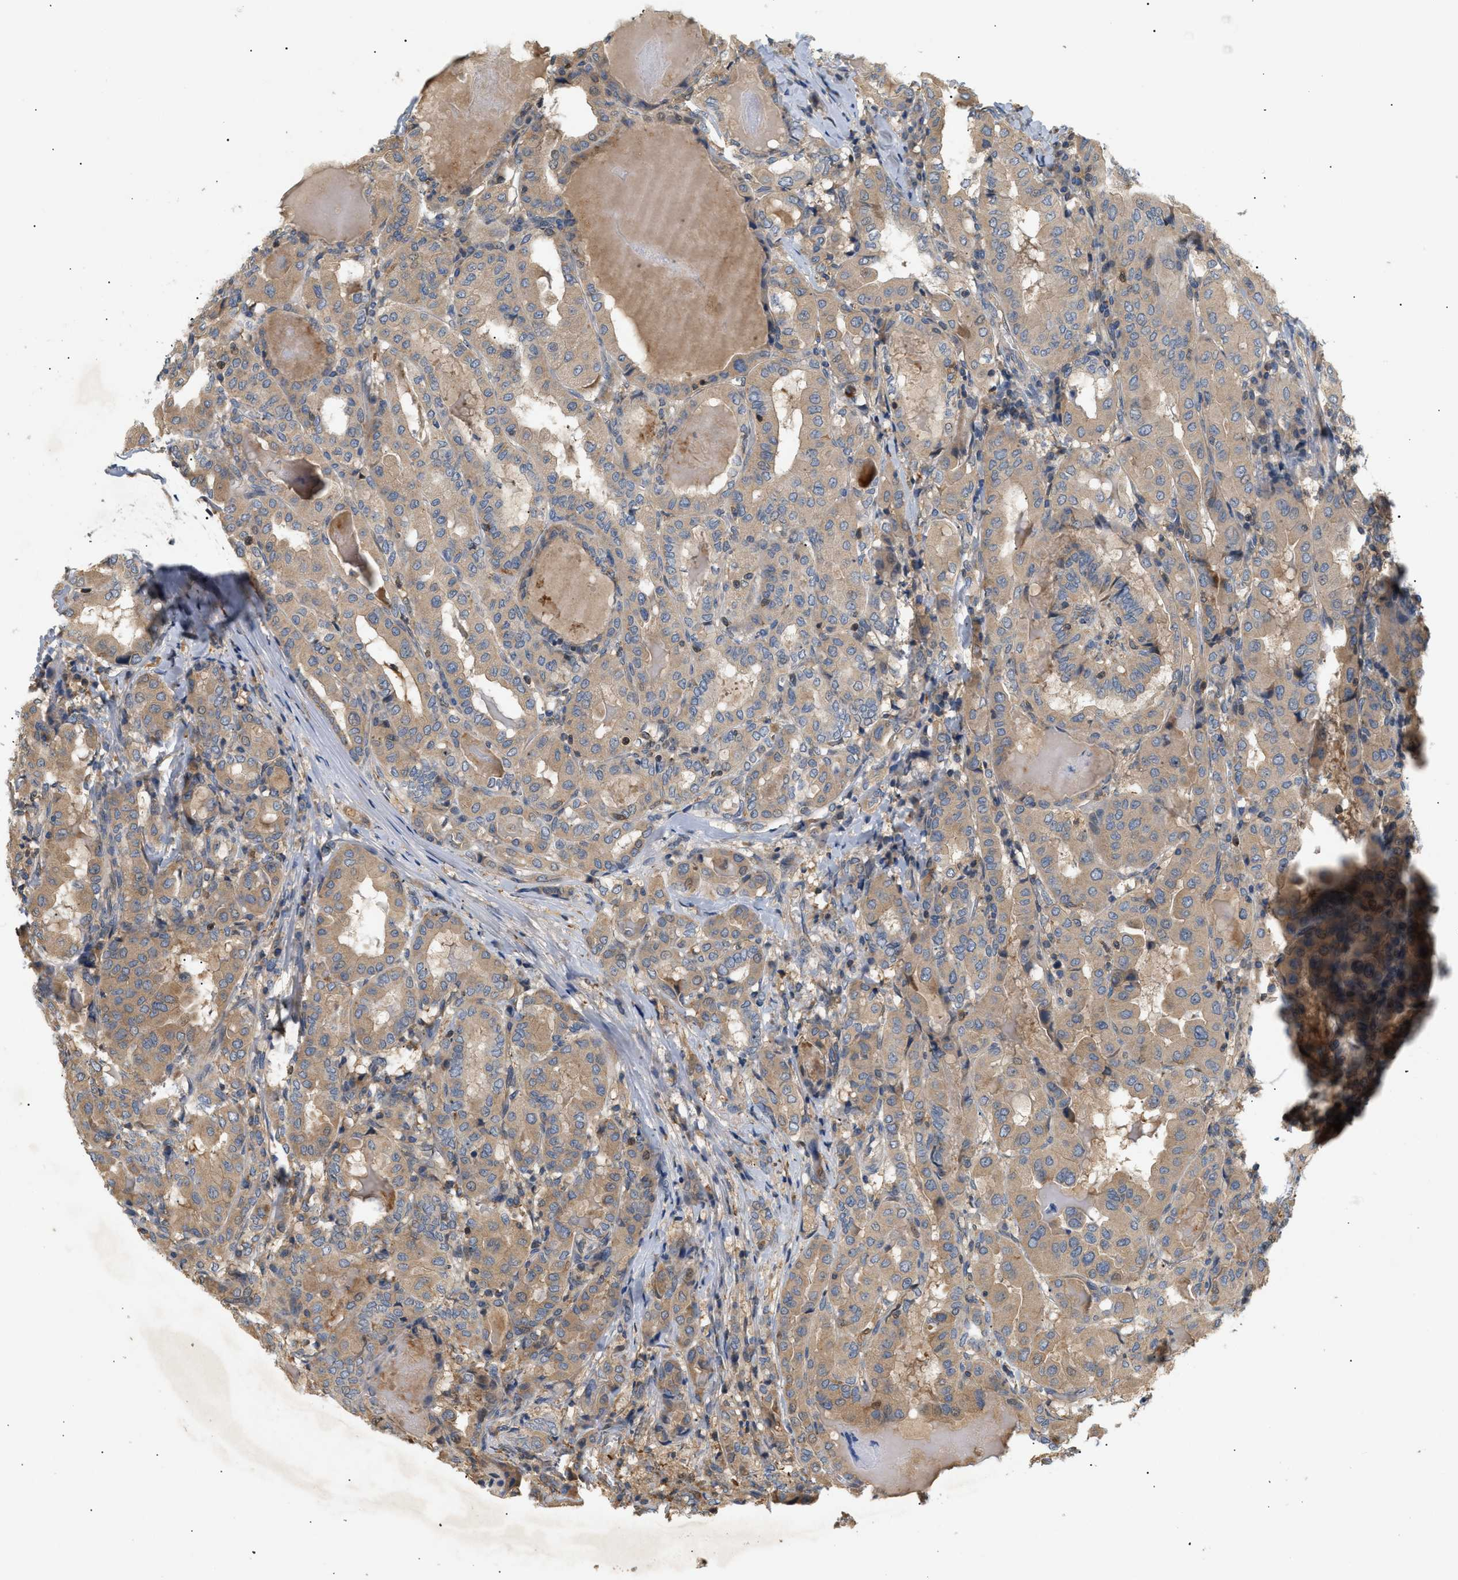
{"staining": {"intensity": "moderate", "quantity": ">75%", "location": "cytoplasmic/membranous"}, "tissue": "thyroid cancer", "cell_type": "Tumor cells", "image_type": "cancer", "snomed": [{"axis": "morphology", "description": "Papillary adenocarcinoma, NOS"}, {"axis": "topography", "description": "Thyroid gland"}], "caption": "DAB immunohistochemical staining of human thyroid cancer (papillary adenocarcinoma) displays moderate cytoplasmic/membranous protein expression in about >75% of tumor cells. Ihc stains the protein of interest in brown and the nuclei are stained blue.", "gene": "FARS2", "patient": {"sex": "female", "age": 42}}